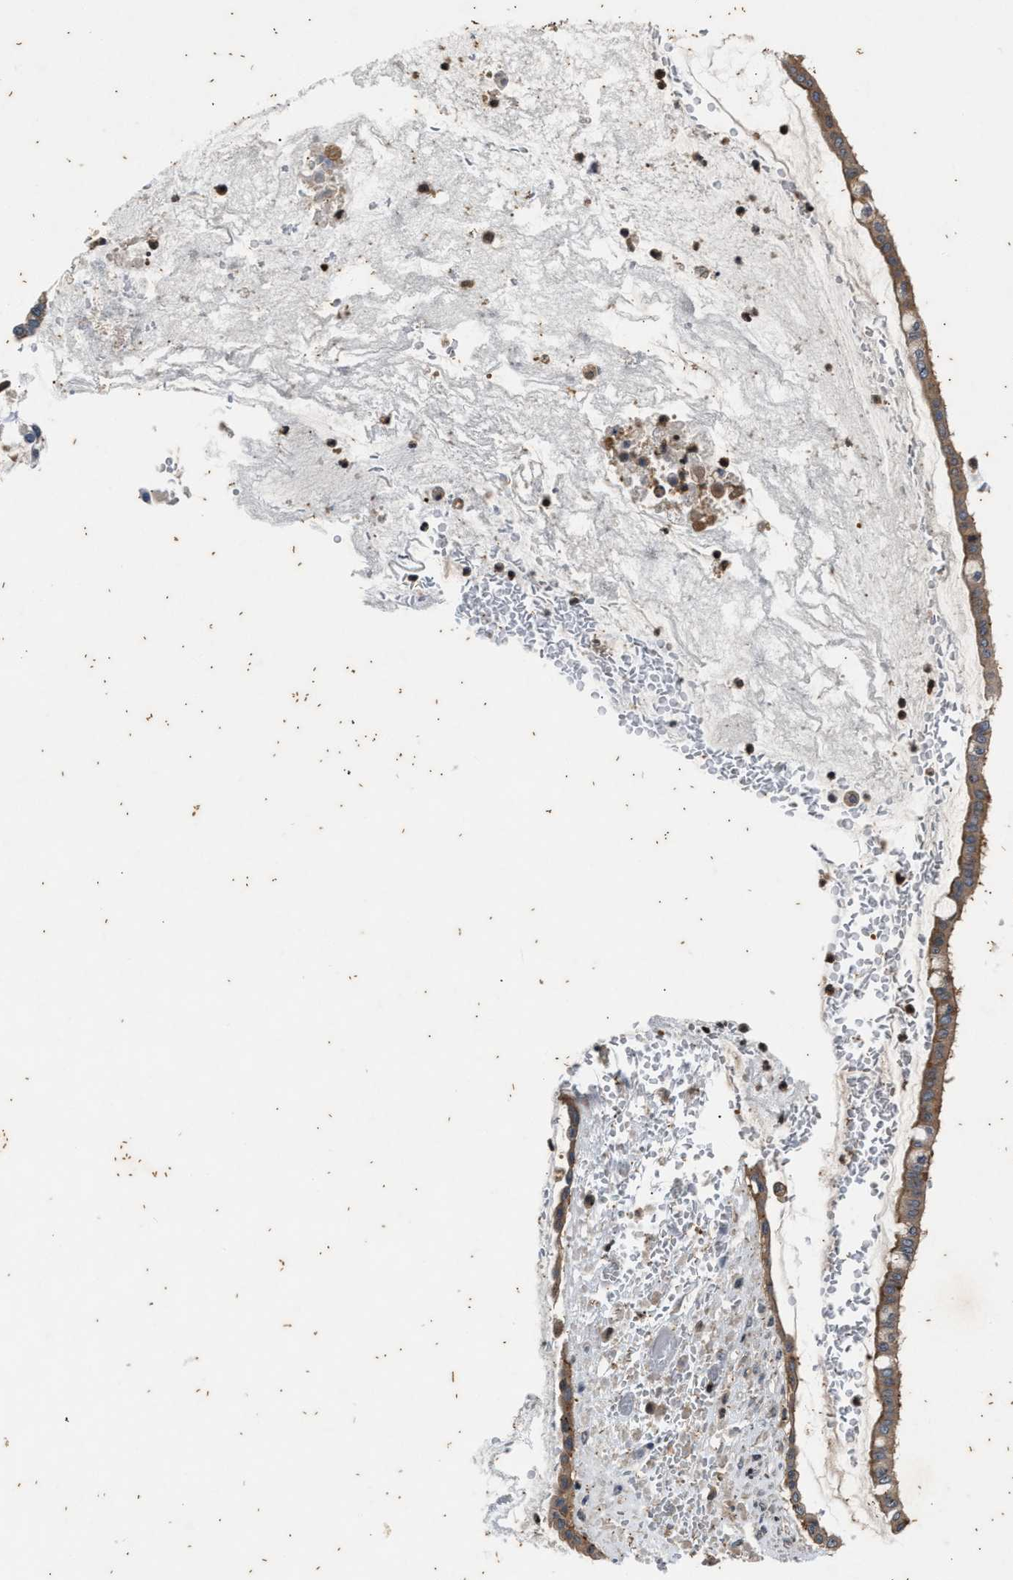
{"staining": {"intensity": "weak", "quantity": ">75%", "location": "cytoplasmic/membranous"}, "tissue": "ovarian cancer", "cell_type": "Tumor cells", "image_type": "cancer", "snomed": [{"axis": "morphology", "description": "Cystadenocarcinoma, mucinous, NOS"}, {"axis": "topography", "description": "Ovary"}], "caption": "Tumor cells demonstrate low levels of weak cytoplasmic/membranous positivity in approximately >75% of cells in ovarian mucinous cystadenocarcinoma.", "gene": "PTPN7", "patient": {"sex": "female", "age": 73}}